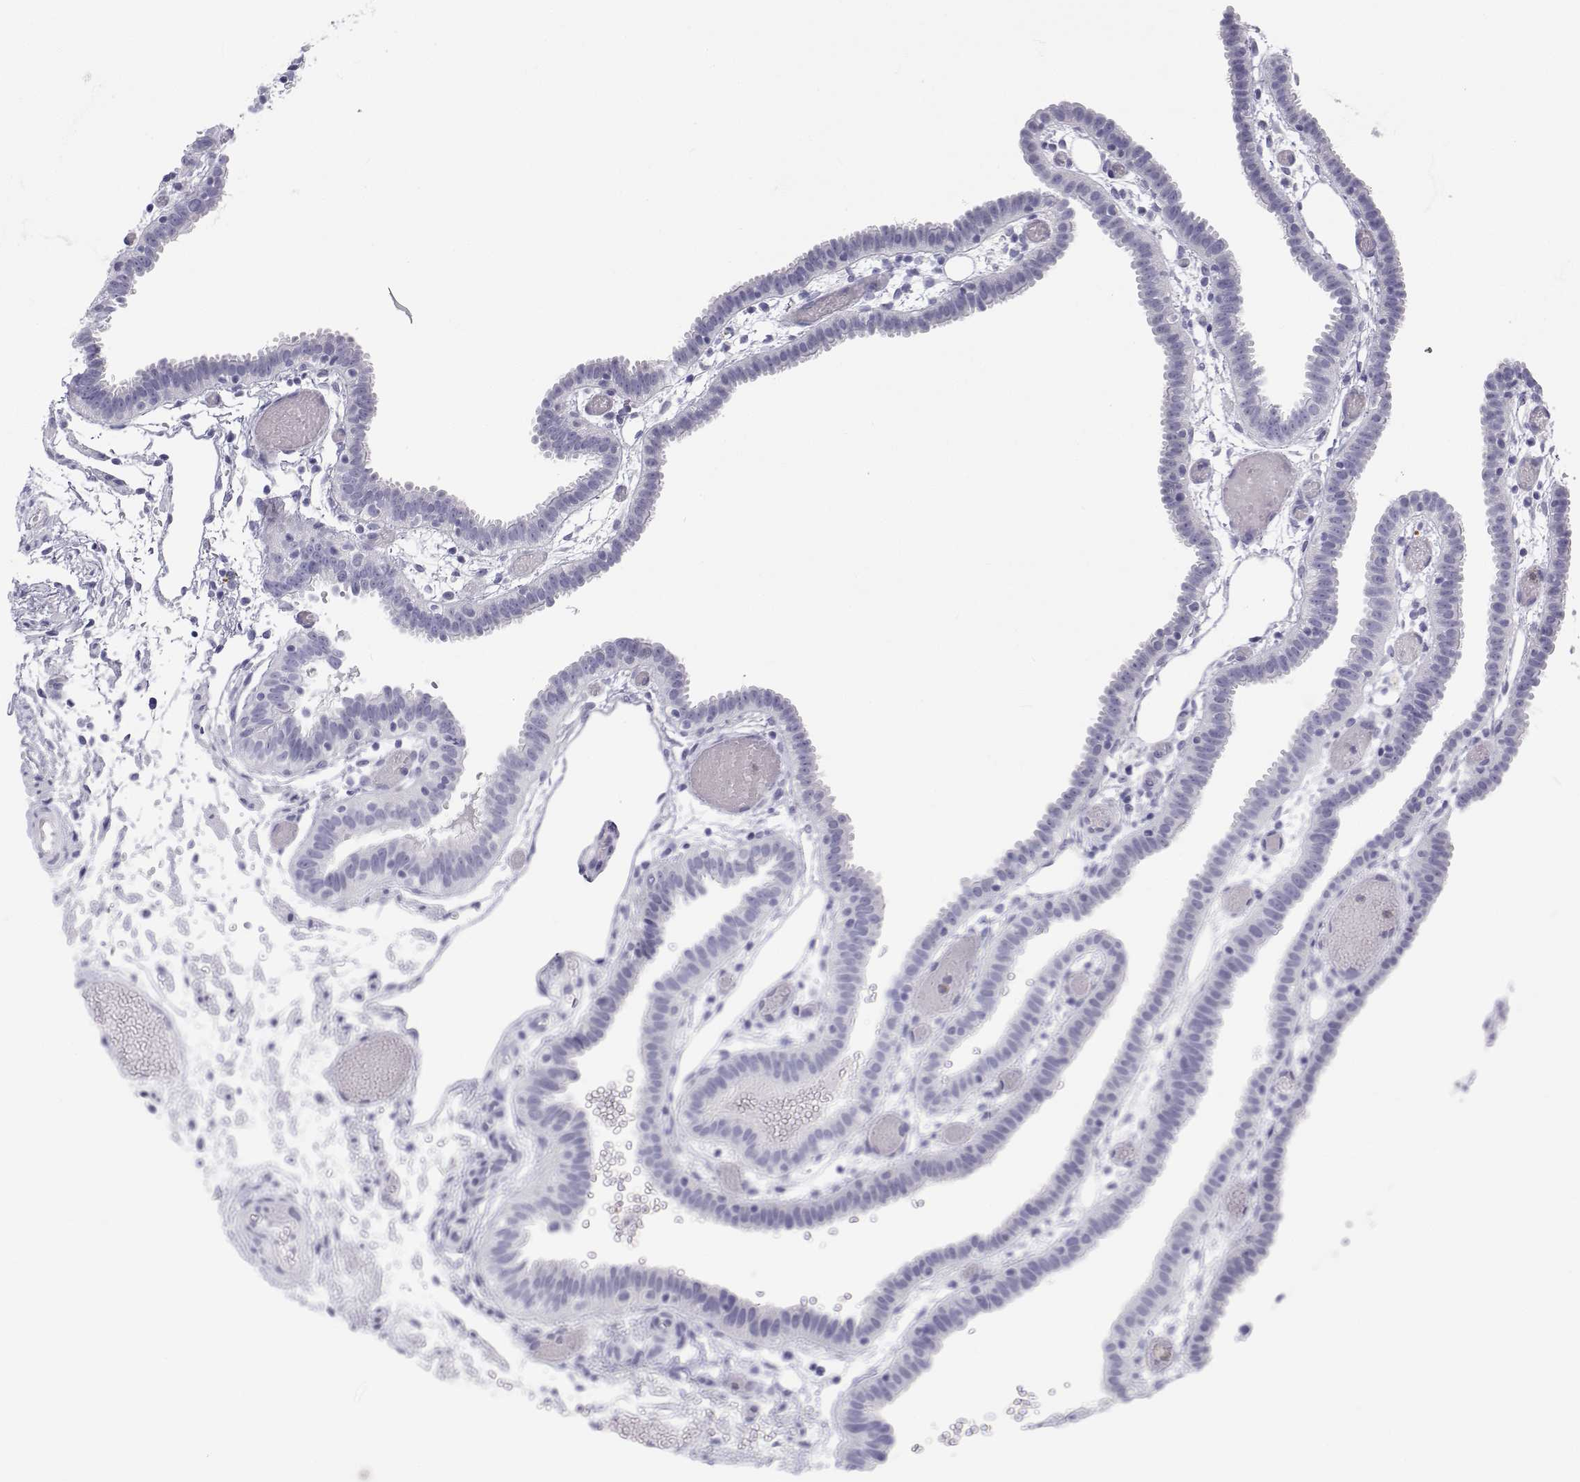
{"staining": {"intensity": "negative", "quantity": "none", "location": "none"}, "tissue": "fallopian tube", "cell_type": "Glandular cells", "image_type": "normal", "snomed": [{"axis": "morphology", "description": "Normal tissue, NOS"}, {"axis": "topography", "description": "Fallopian tube"}], "caption": "Human fallopian tube stained for a protein using immunohistochemistry reveals no positivity in glandular cells.", "gene": "SFTPB", "patient": {"sex": "female", "age": 37}}